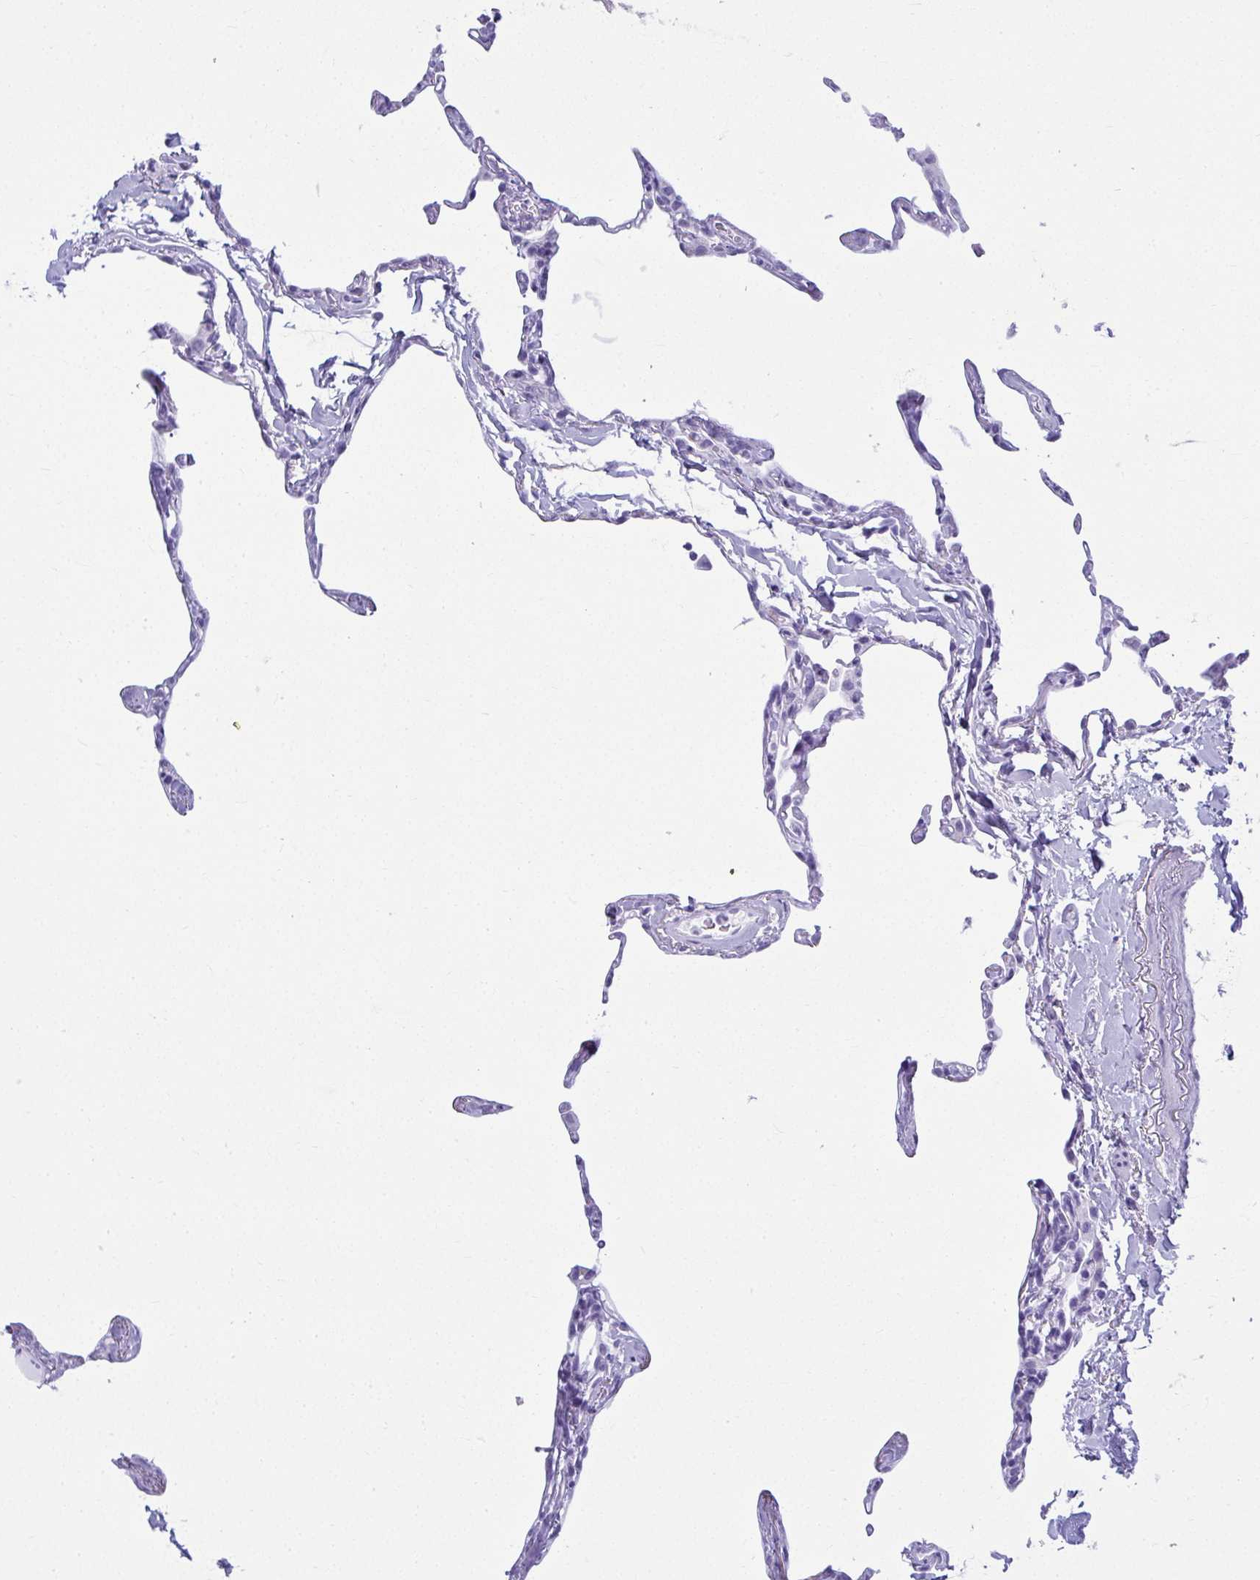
{"staining": {"intensity": "negative", "quantity": "none", "location": "none"}, "tissue": "lung", "cell_type": "Alveolar cells", "image_type": "normal", "snomed": [{"axis": "morphology", "description": "Normal tissue, NOS"}, {"axis": "topography", "description": "Lung"}], "caption": "The histopathology image reveals no staining of alveolar cells in unremarkable lung.", "gene": "CLGN", "patient": {"sex": "male", "age": 65}}